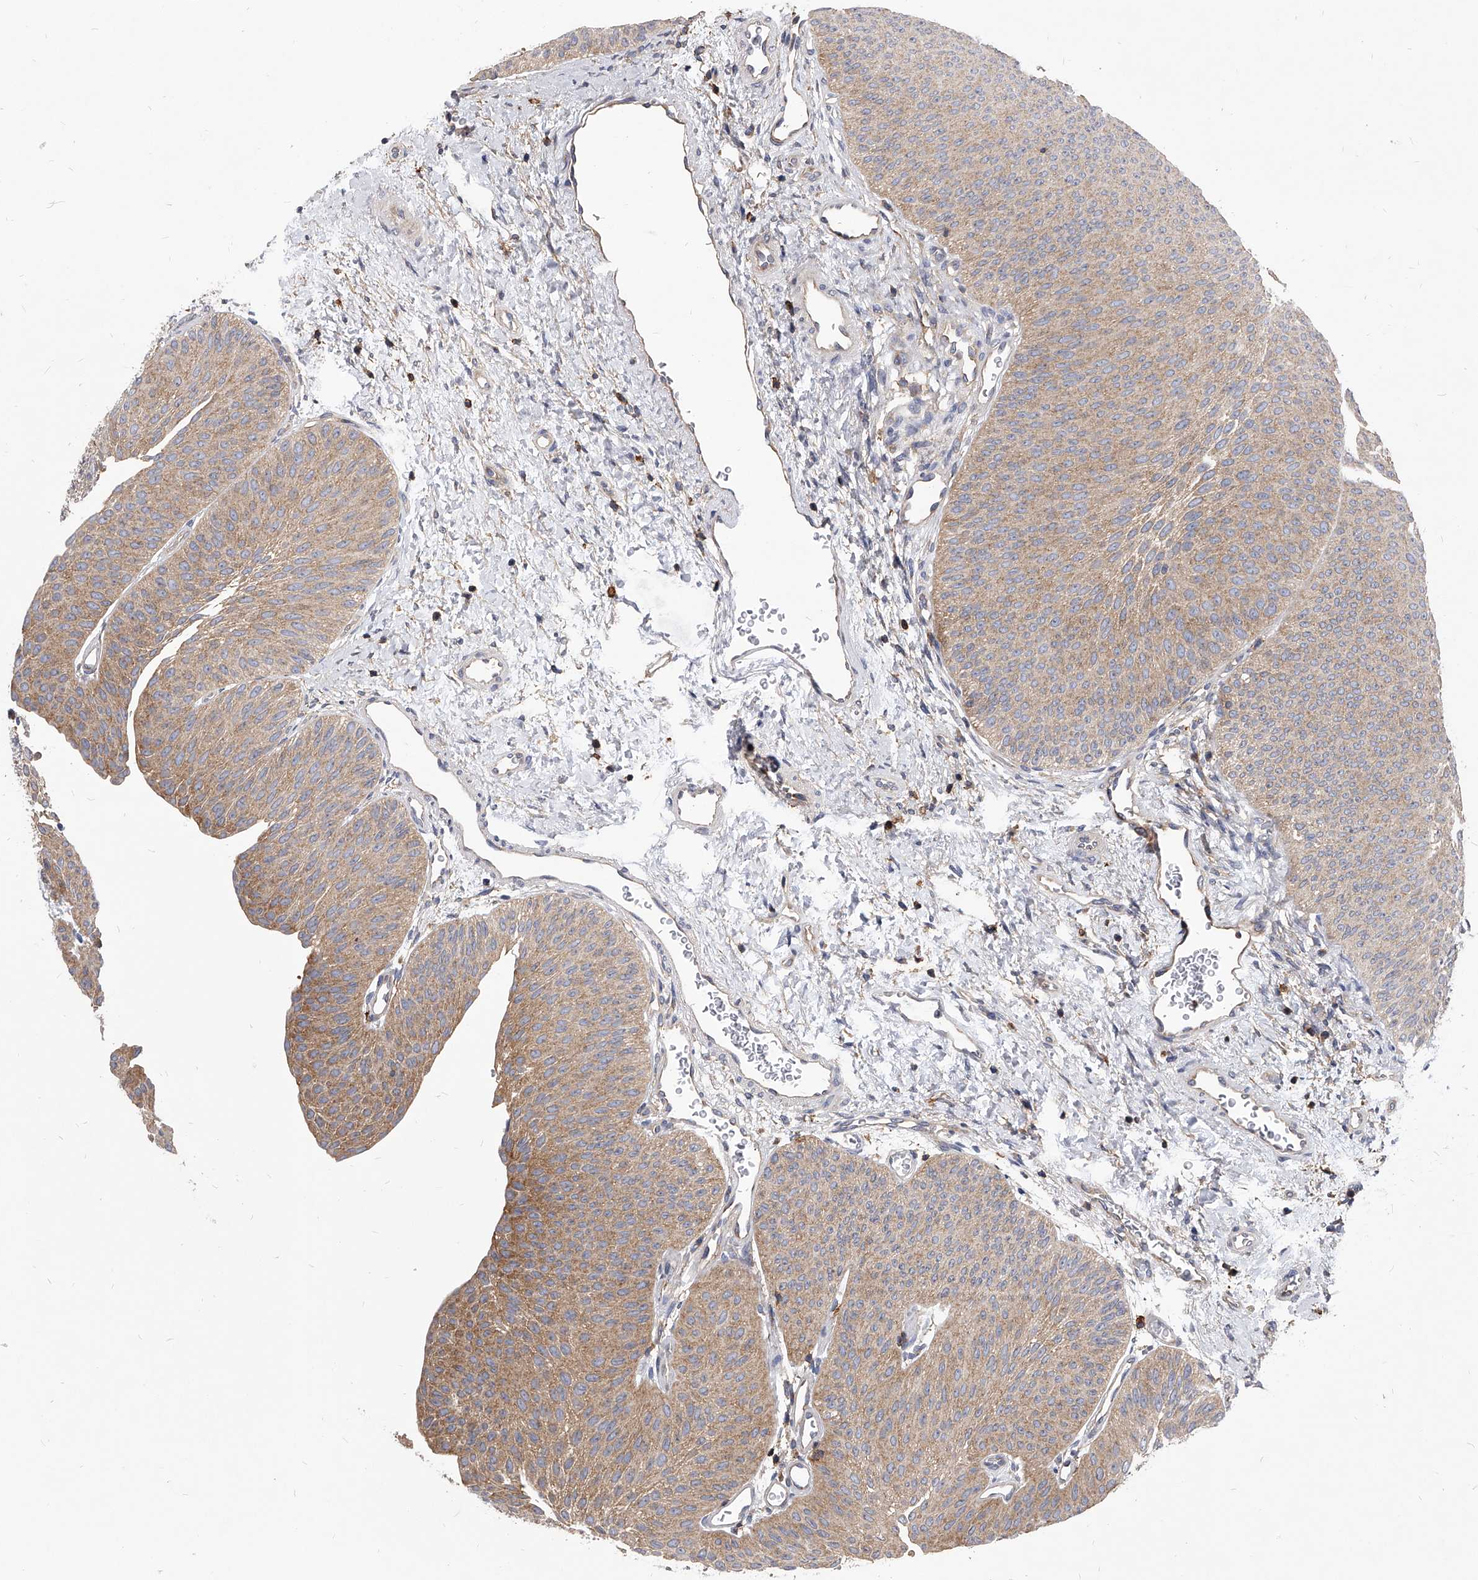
{"staining": {"intensity": "moderate", "quantity": ">75%", "location": "cytoplasmic/membranous"}, "tissue": "urothelial cancer", "cell_type": "Tumor cells", "image_type": "cancer", "snomed": [{"axis": "morphology", "description": "Urothelial carcinoma, Low grade"}, {"axis": "topography", "description": "Urinary bladder"}], "caption": "This is a histology image of immunohistochemistry staining of urothelial carcinoma (low-grade), which shows moderate expression in the cytoplasmic/membranous of tumor cells.", "gene": "ATG5", "patient": {"sex": "female", "age": 60}}